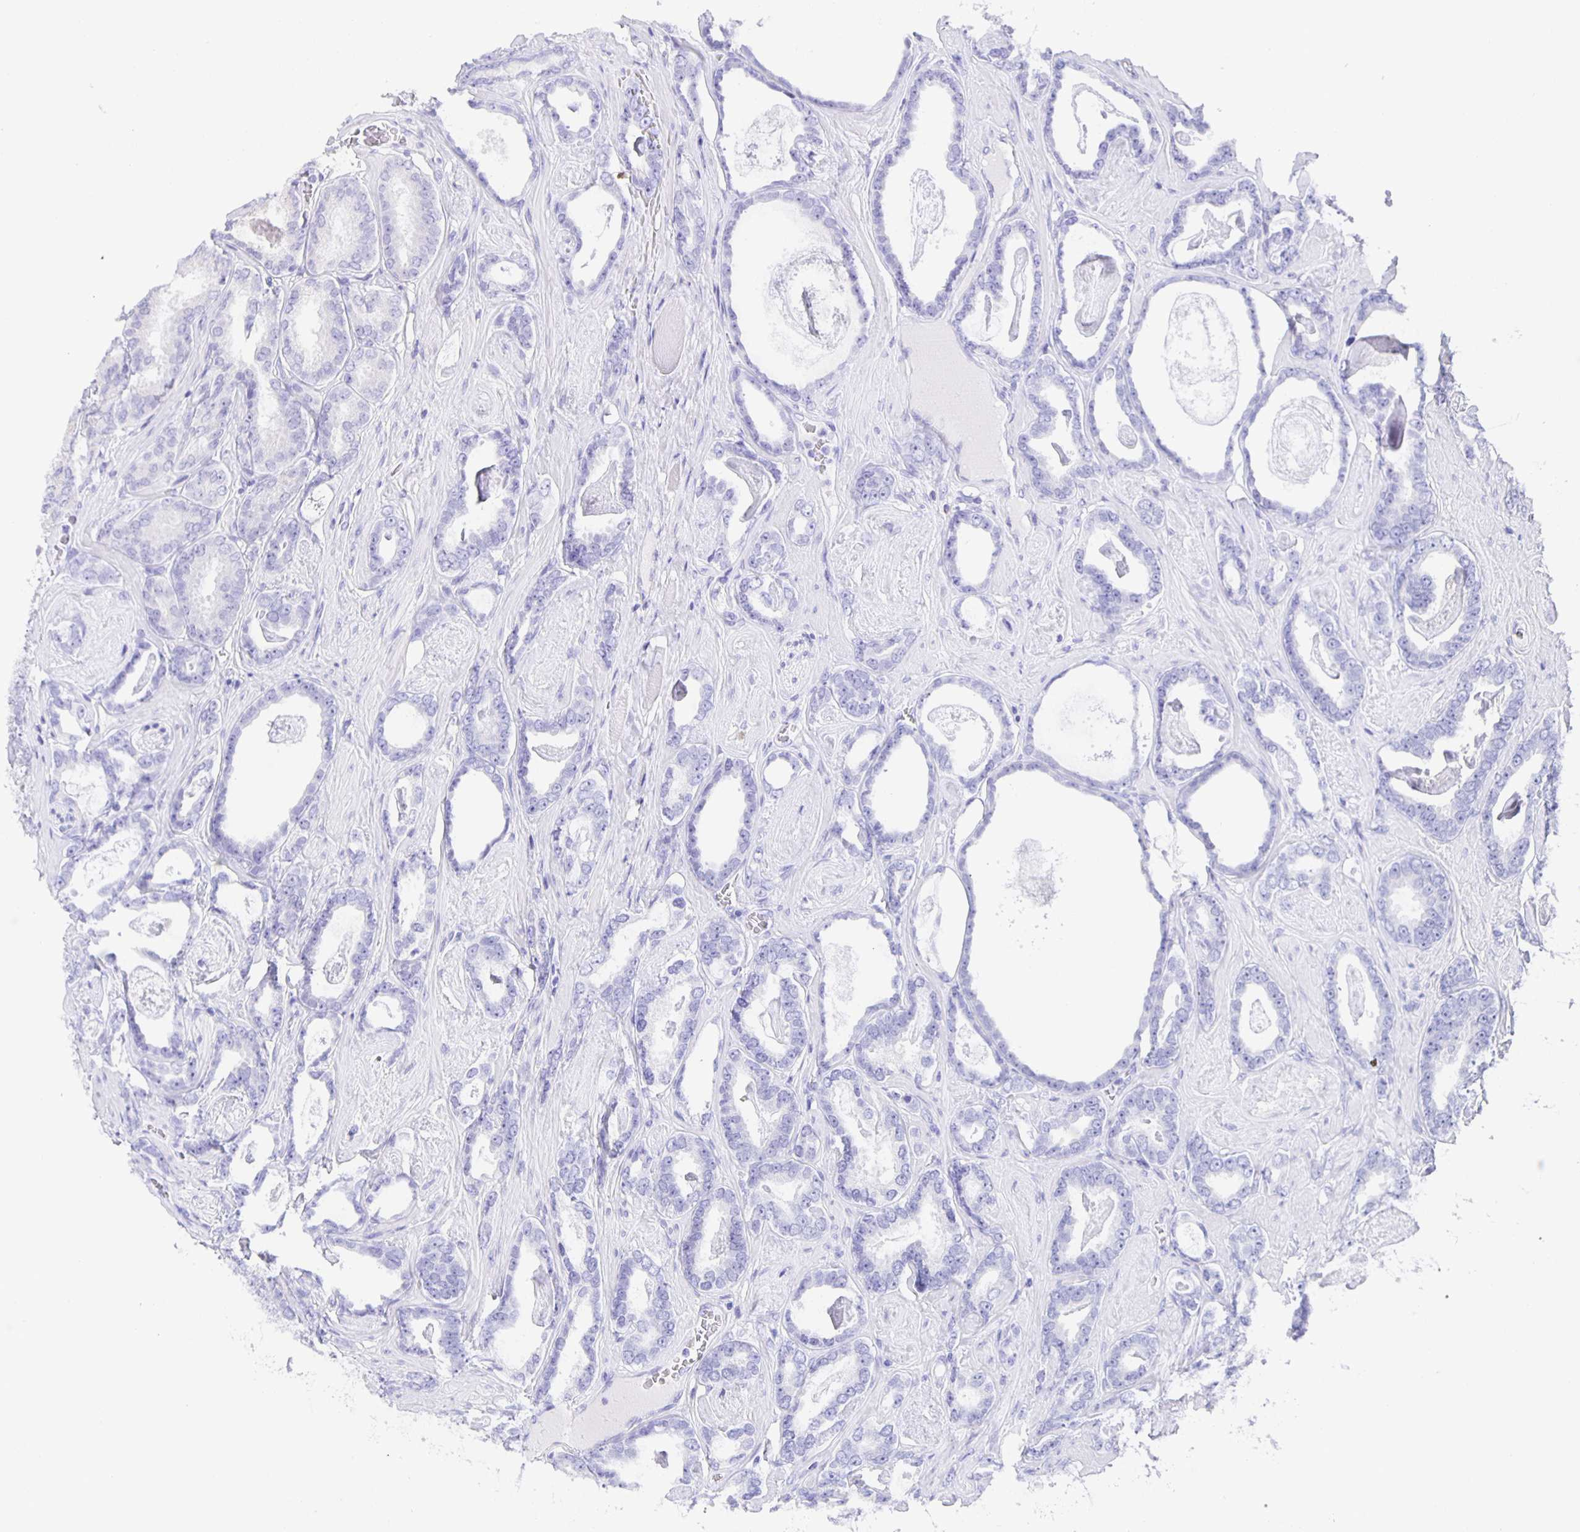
{"staining": {"intensity": "negative", "quantity": "none", "location": "none"}, "tissue": "prostate cancer", "cell_type": "Tumor cells", "image_type": "cancer", "snomed": [{"axis": "morphology", "description": "Adenocarcinoma, High grade"}, {"axis": "topography", "description": "Prostate"}], "caption": "Immunohistochemistry of prostate cancer reveals no expression in tumor cells. The staining was performed using DAB (3,3'-diaminobenzidine) to visualize the protein expression in brown, while the nuclei were stained in blue with hematoxylin (Magnification: 20x).", "gene": "GUCA2A", "patient": {"sex": "male", "age": 63}}